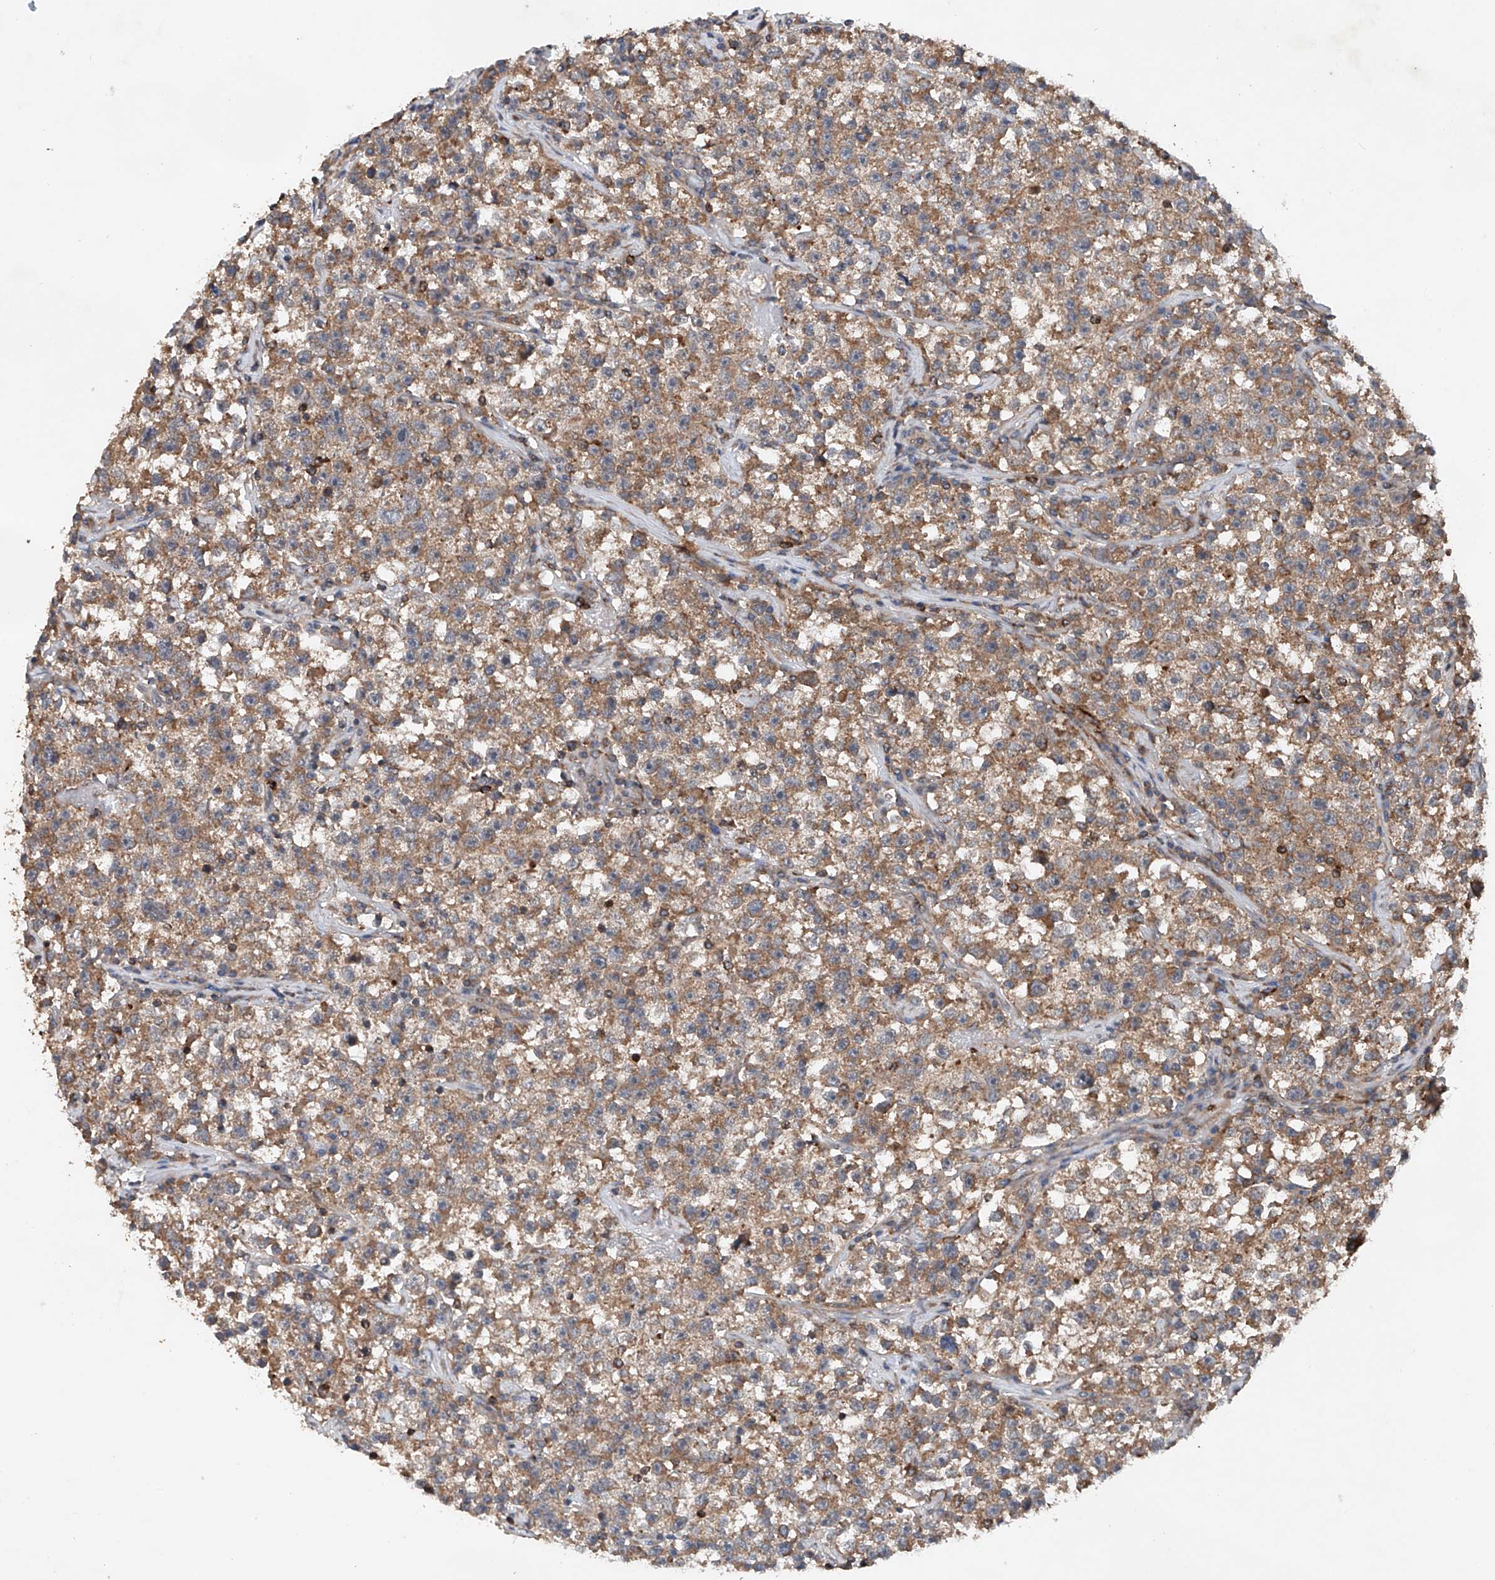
{"staining": {"intensity": "moderate", "quantity": ">75%", "location": "cytoplasmic/membranous"}, "tissue": "testis cancer", "cell_type": "Tumor cells", "image_type": "cancer", "snomed": [{"axis": "morphology", "description": "Seminoma, NOS"}, {"axis": "topography", "description": "Testis"}], "caption": "Immunohistochemical staining of seminoma (testis) displays medium levels of moderate cytoplasmic/membranous protein expression in approximately >75% of tumor cells.", "gene": "CEP85L", "patient": {"sex": "male", "age": 22}}